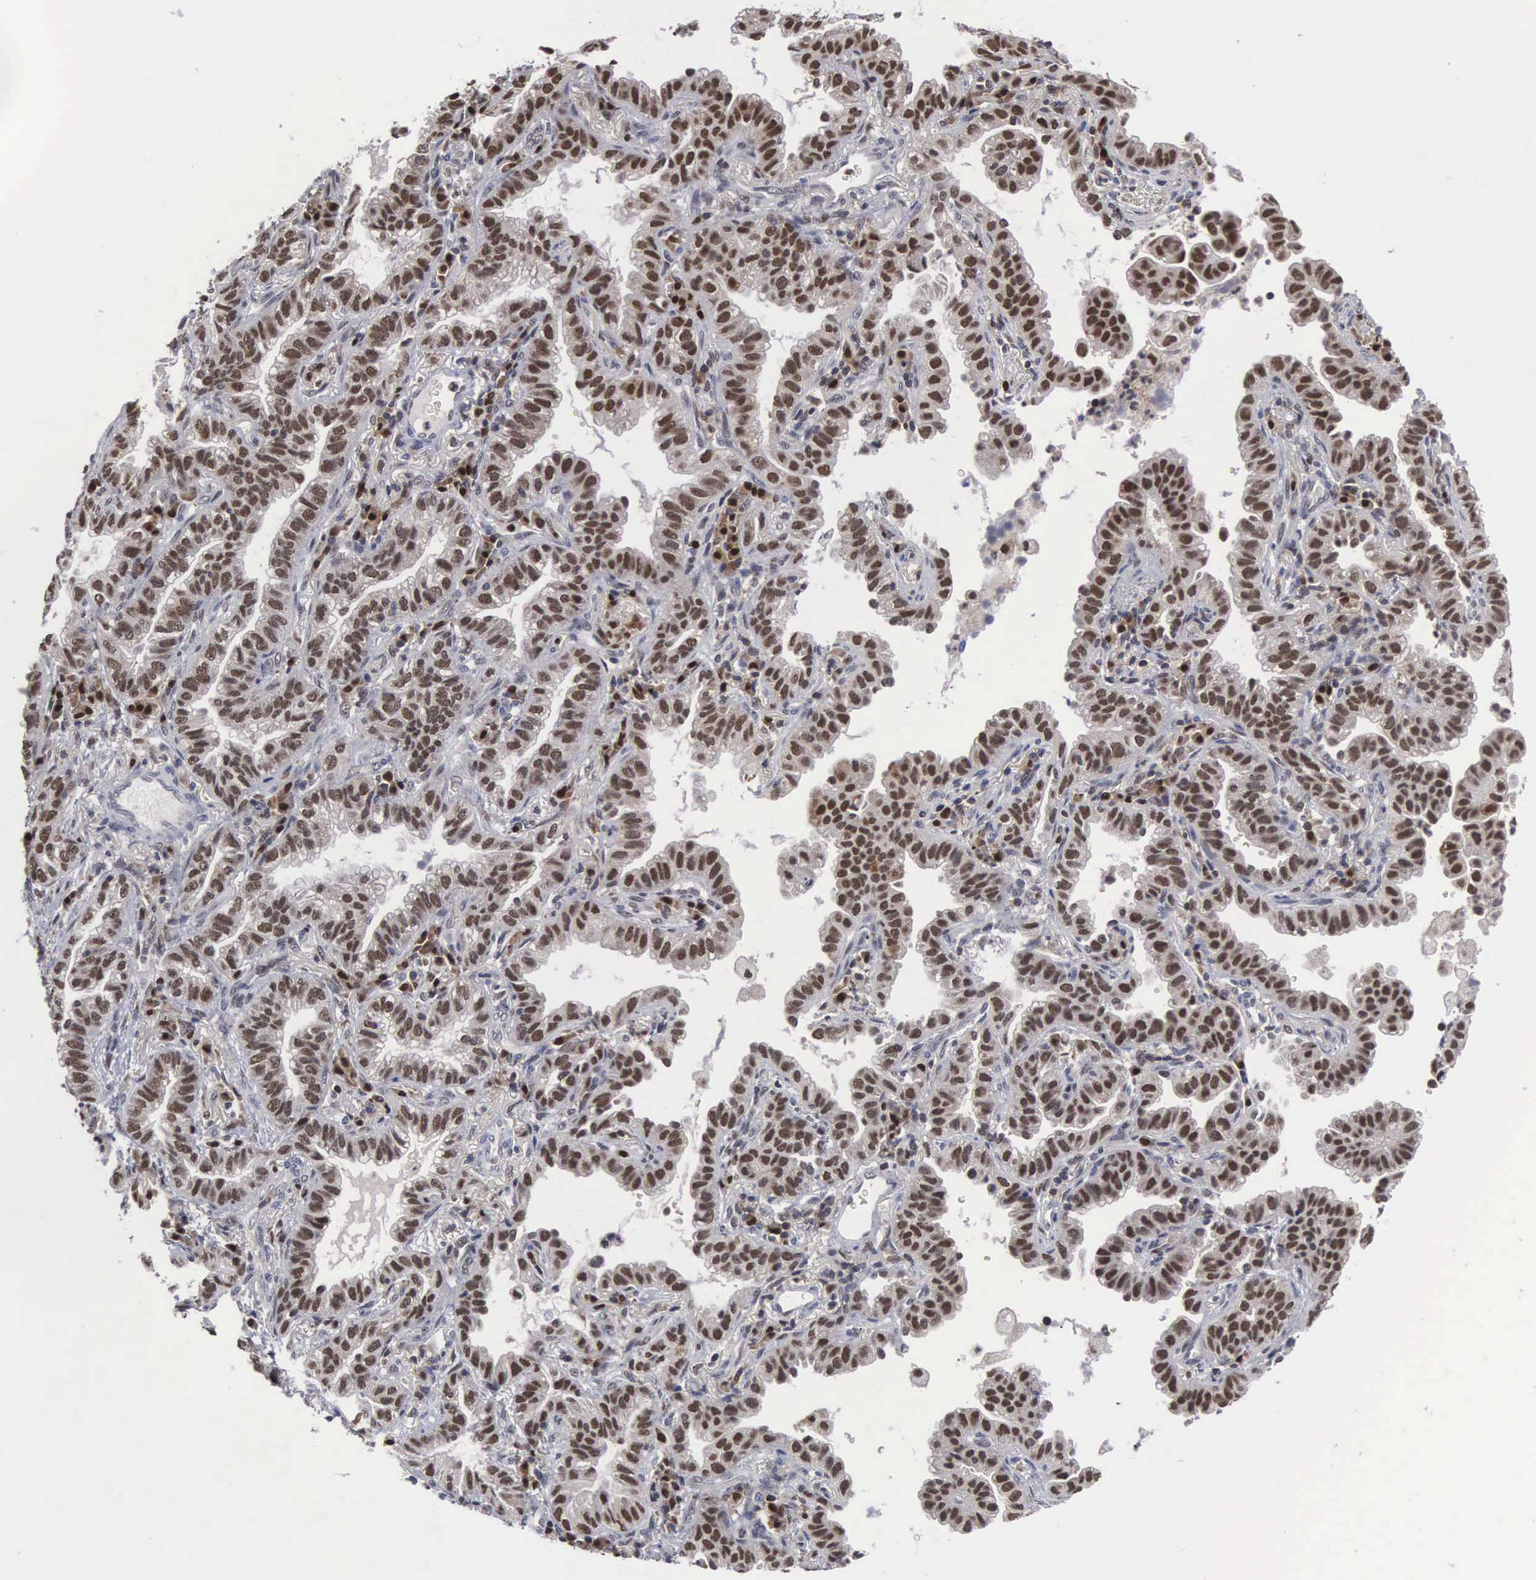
{"staining": {"intensity": "strong", "quantity": ">75%", "location": "nuclear"}, "tissue": "lung cancer", "cell_type": "Tumor cells", "image_type": "cancer", "snomed": [{"axis": "morphology", "description": "Adenocarcinoma, NOS"}, {"axis": "topography", "description": "Lung"}], "caption": "Lung adenocarcinoma tissue displays strong nuclear expression in about >75% of tumor cells", "gene": "TRMT5", "patient": {"sex": "female", "age": 50}}